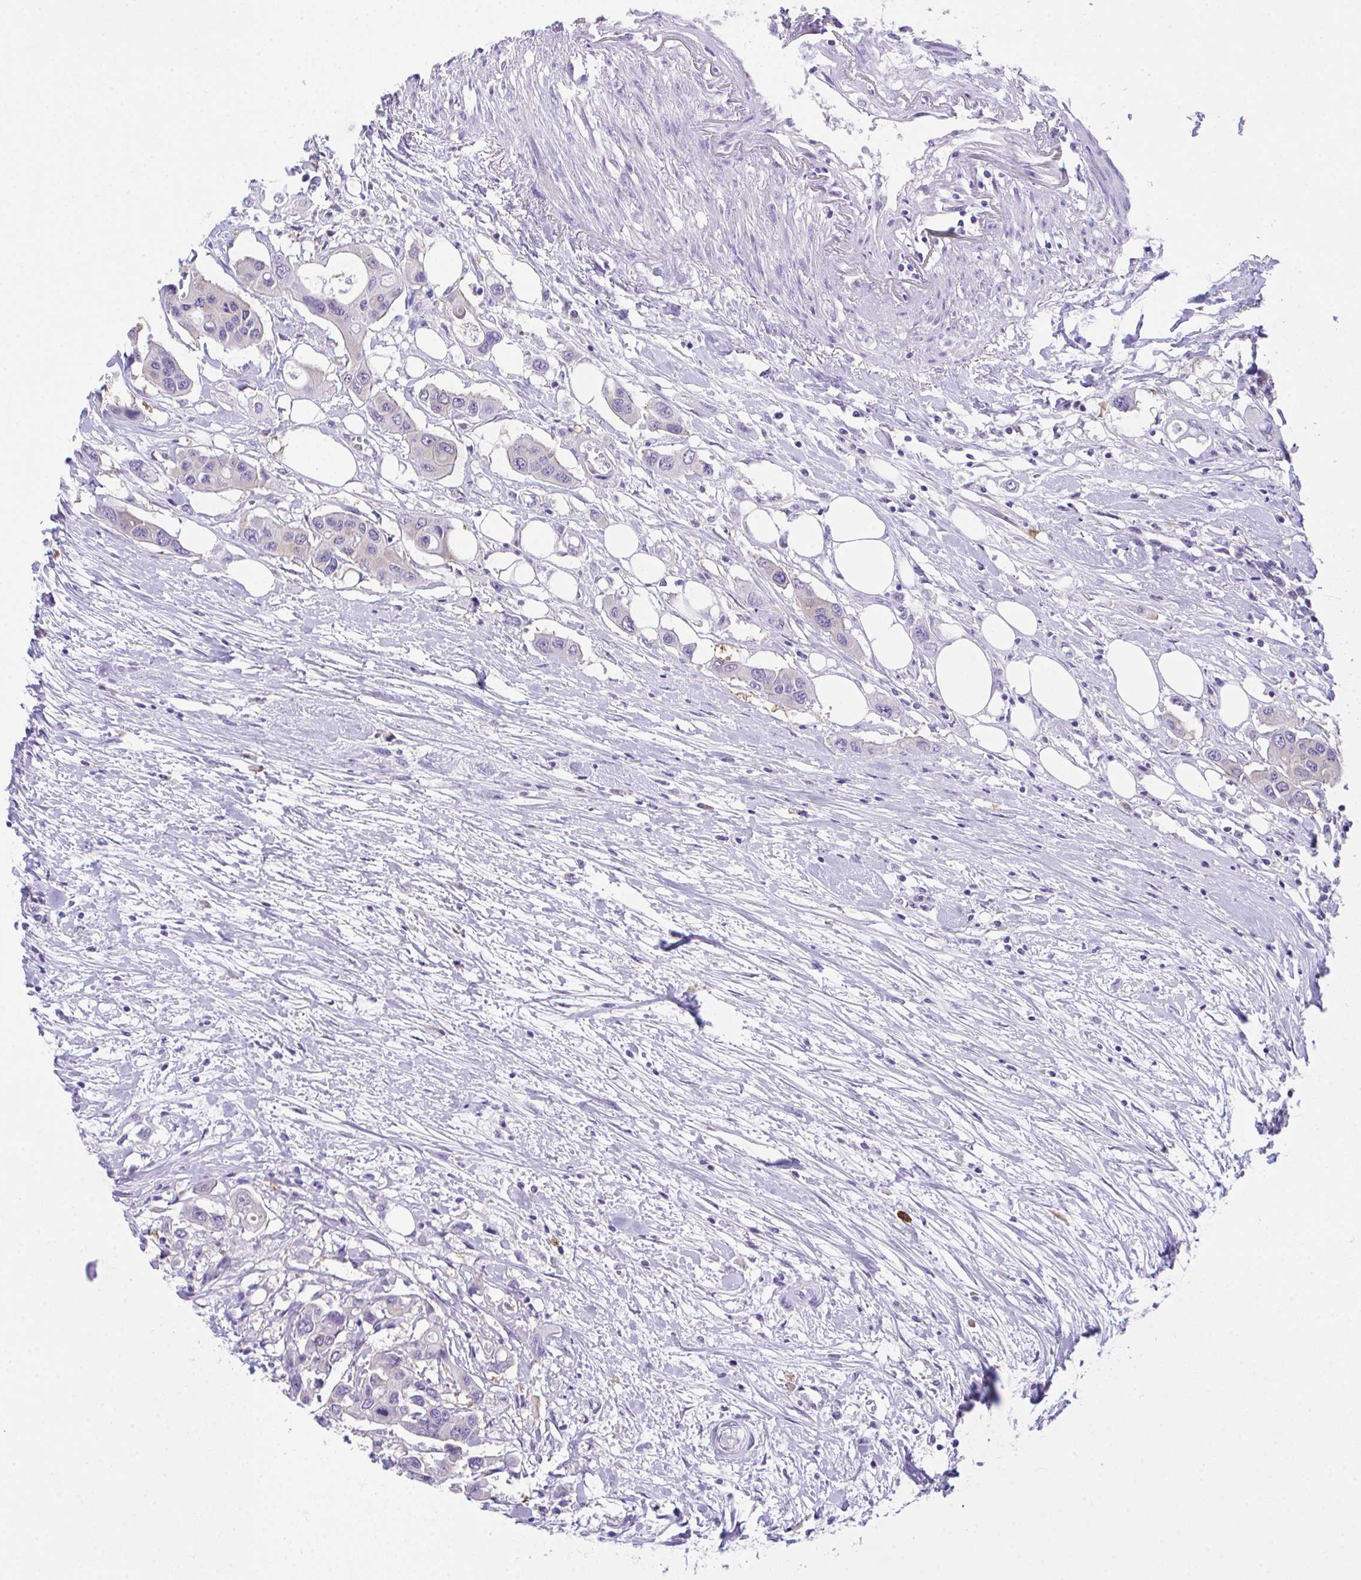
{"staining": {"intensity": "negative", "quantity": "none", "location": "none"}, "tissue": "colorectal cancer", "cell_type": "Tumor cells", "image_type": "cancer", "snomed": [{"axis": "morphology", "description": "Adenocarcinoma, NOS"}, {"axis": "topography", "description": "Colon"}], "caption": "The IHC histopathology image has no significant expression in tumor cells of colorectal cancer (adenocarcinoma) tissue. The staining was performed using DAB to visualize the protein expression in brown, while the nuclei were stained in blue with hematoxylin (Magnification: 20x).", "gene": "HOXB4", "patient": {"sex": "male", "age": 77}}